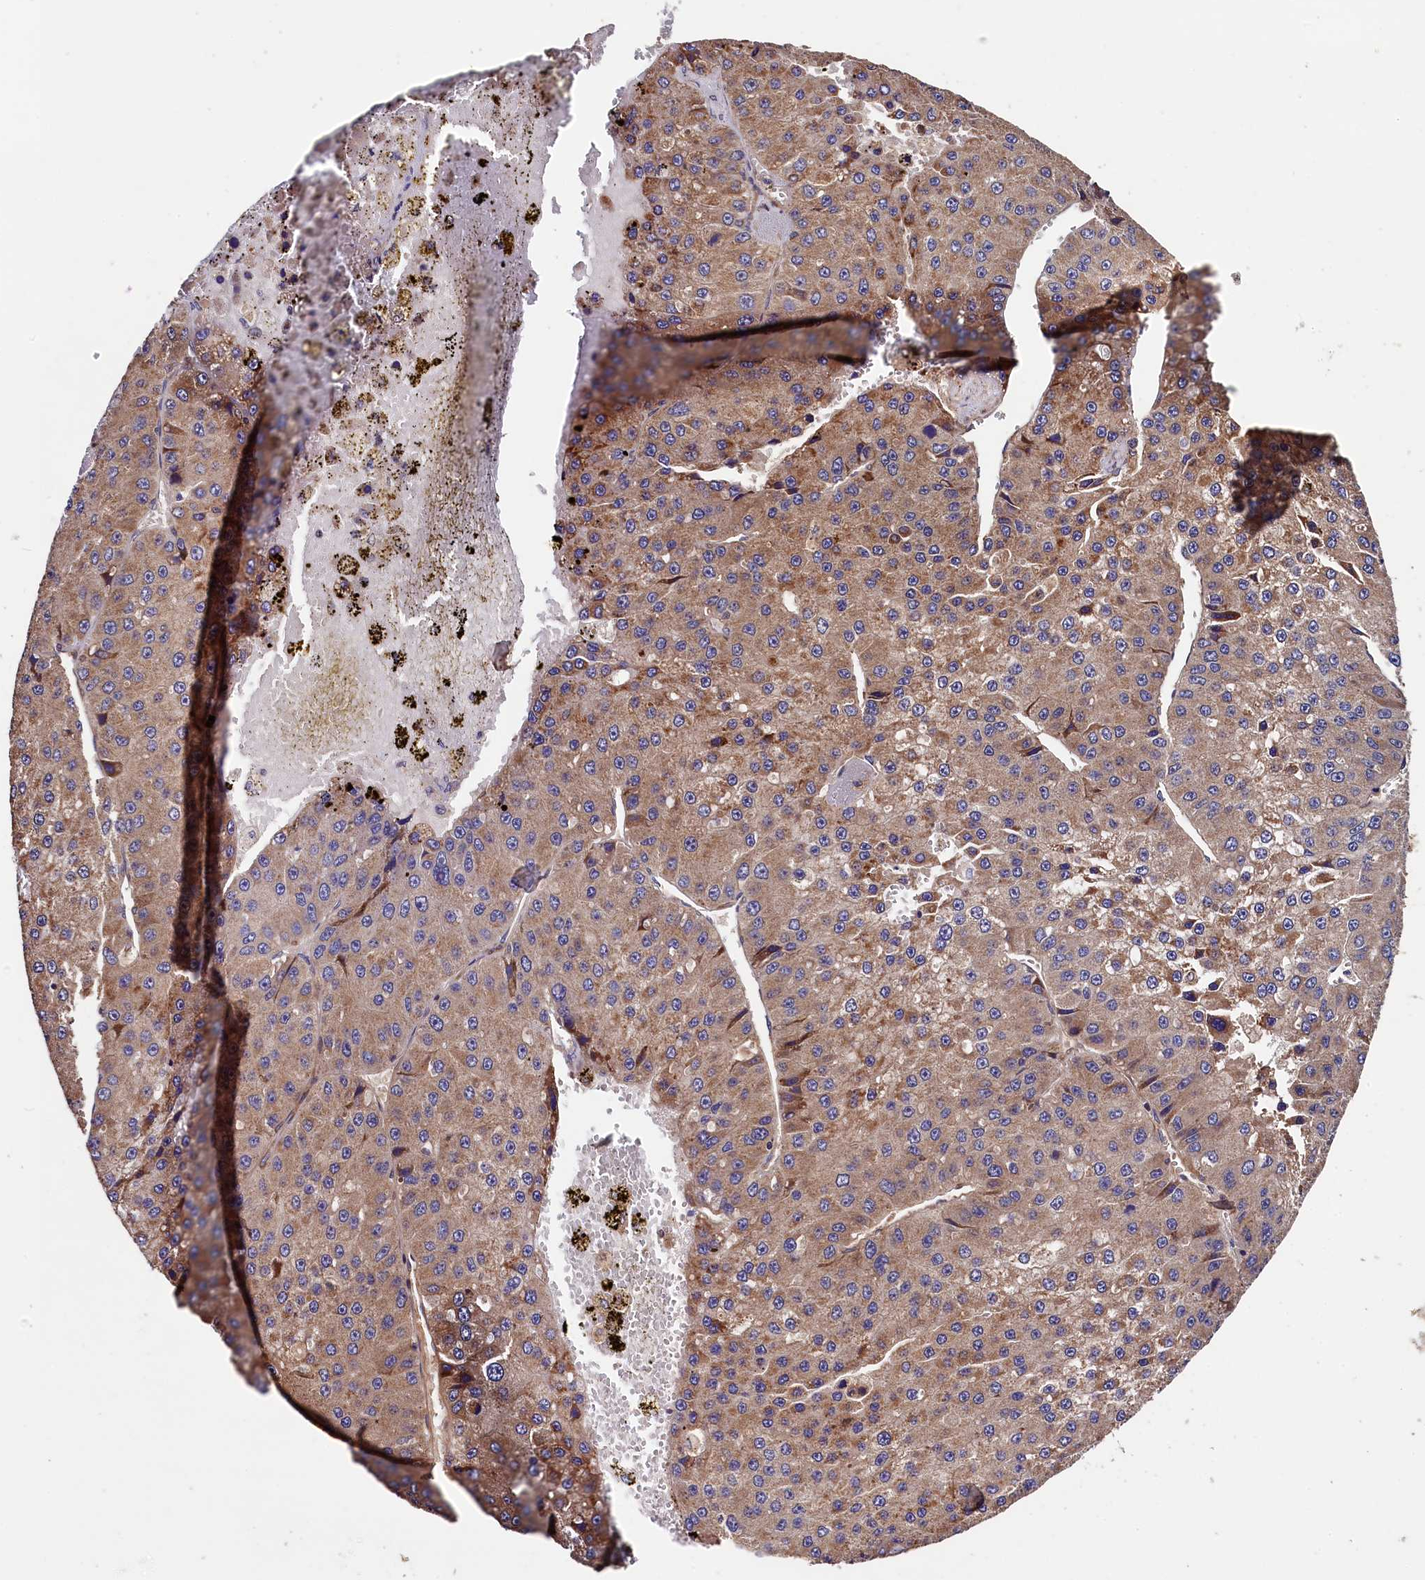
{"staining": {"intensity": "moderate", "quantity": ">75%", "location": "cytoplasmic/membranous"}, "tissue": "liver cancer", "cell_type": "Tumor cells", "image_type": "cancer", "snomed": [{"axis": "morphology", "description": "Carcinoma, Hepatocellular, NOS"}, {"axis": "topography", "description": "Liver"}], "caption": "About >75% of tumor cells in human liver cancer (hepatocellular carcinoma) display moderate cytoplasmic/membranous protein expression as visualized by brown immunohistochemical staining.", "gene": "KLC2", "patient": {"sex": "female", "age": 73}}